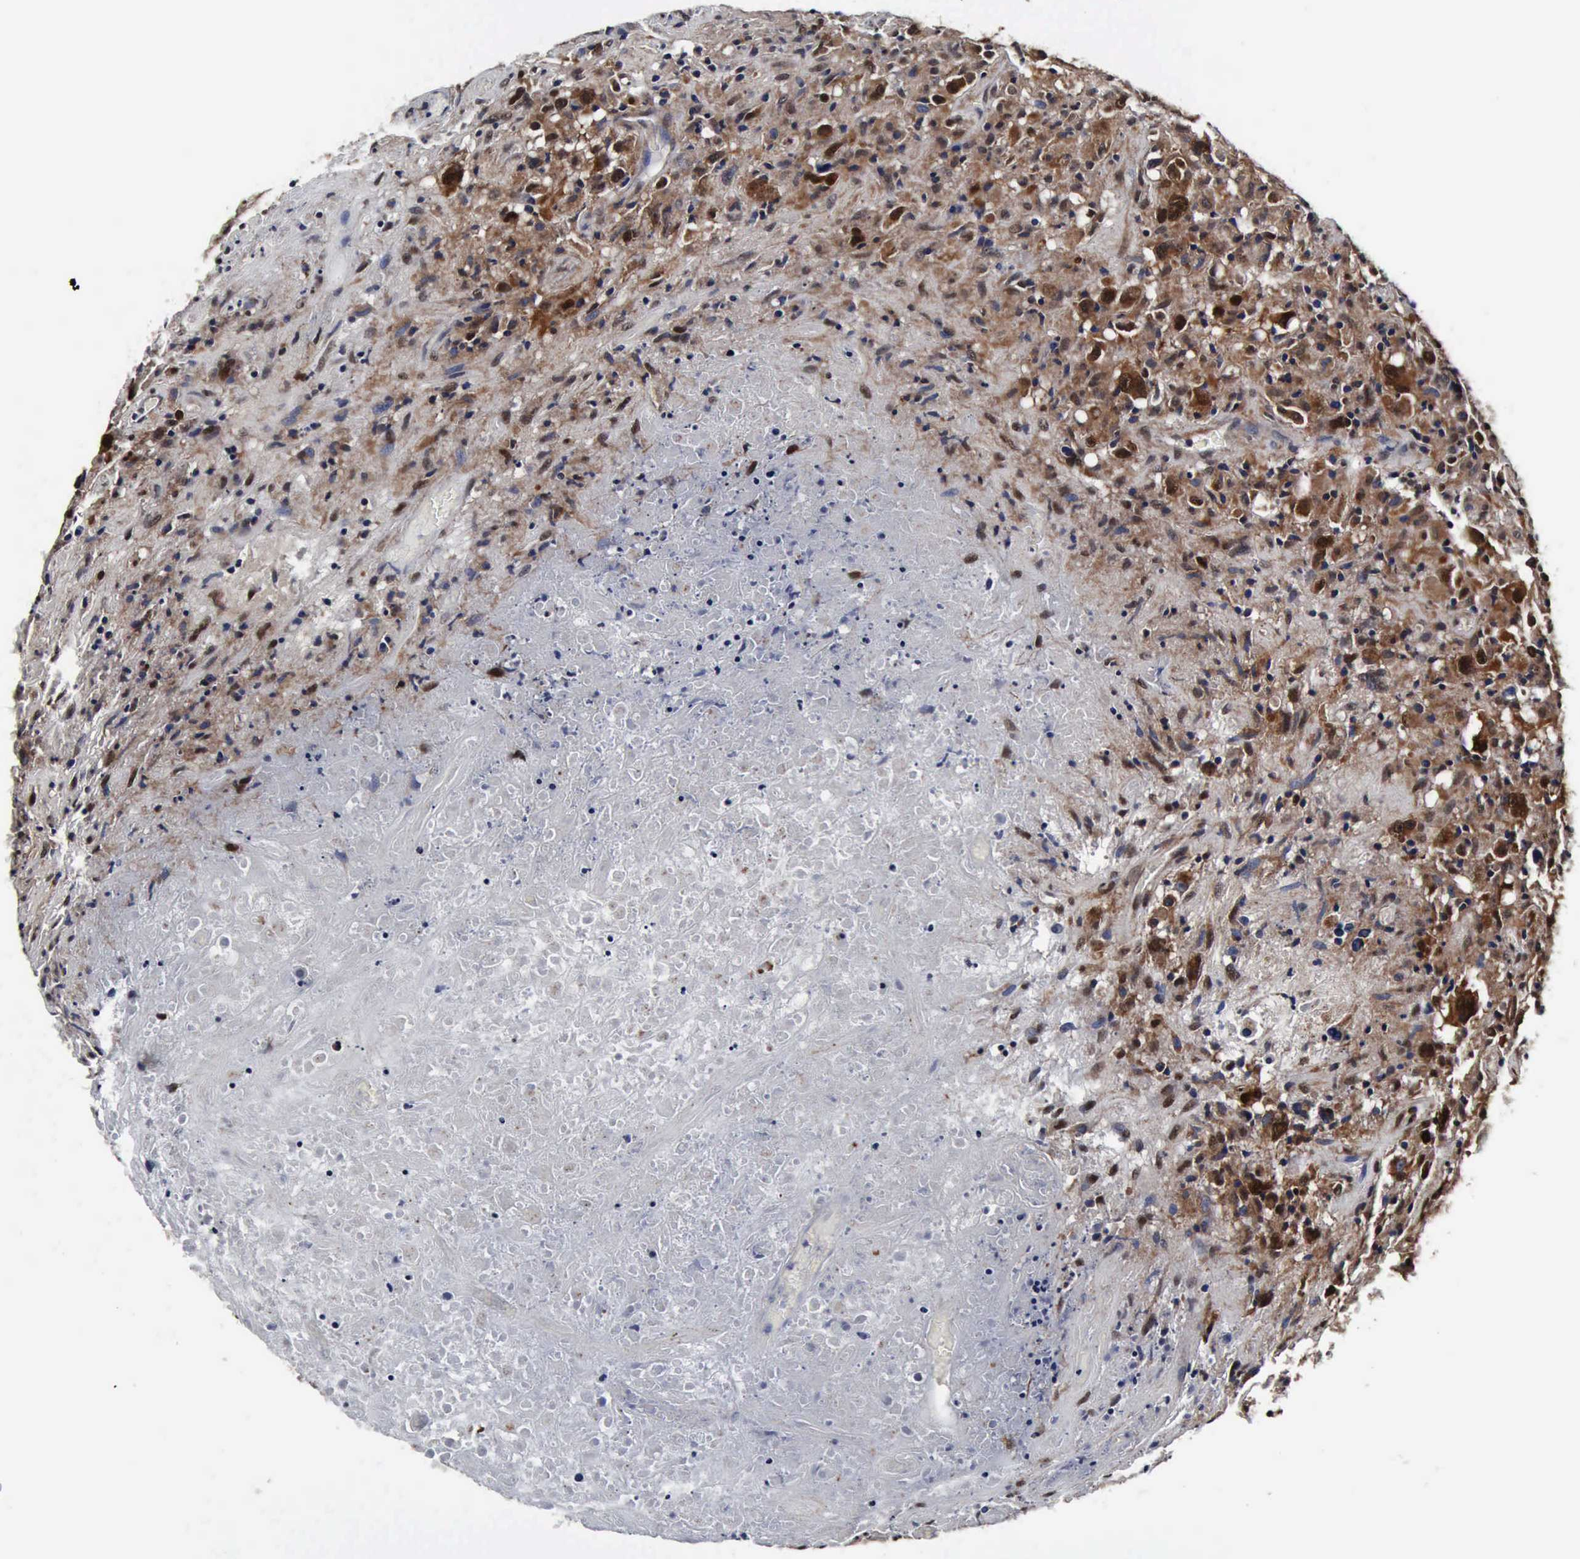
{"staining": {"intensity": "weak", "quantity": "25%-75%", "location": "cytoplasmic/membranous,nuclear"}, "tissue": "lymphoma", "cell_type": "Tumor cells", "image_type": "cancer", "snomed": [{"axis": "morphology", "description": "Hodgkin's disease, NOS"}, {"axis": "topography", "description": "Lymph node"}], "caption": "Human lymphoma stained with a brown dye shows weak cytoplasmic/membranous and nuclear positive expression in about 25%-75% of tumor cells.", "gene": "UBC", "patient": {"sex": "male", "age": 46}}